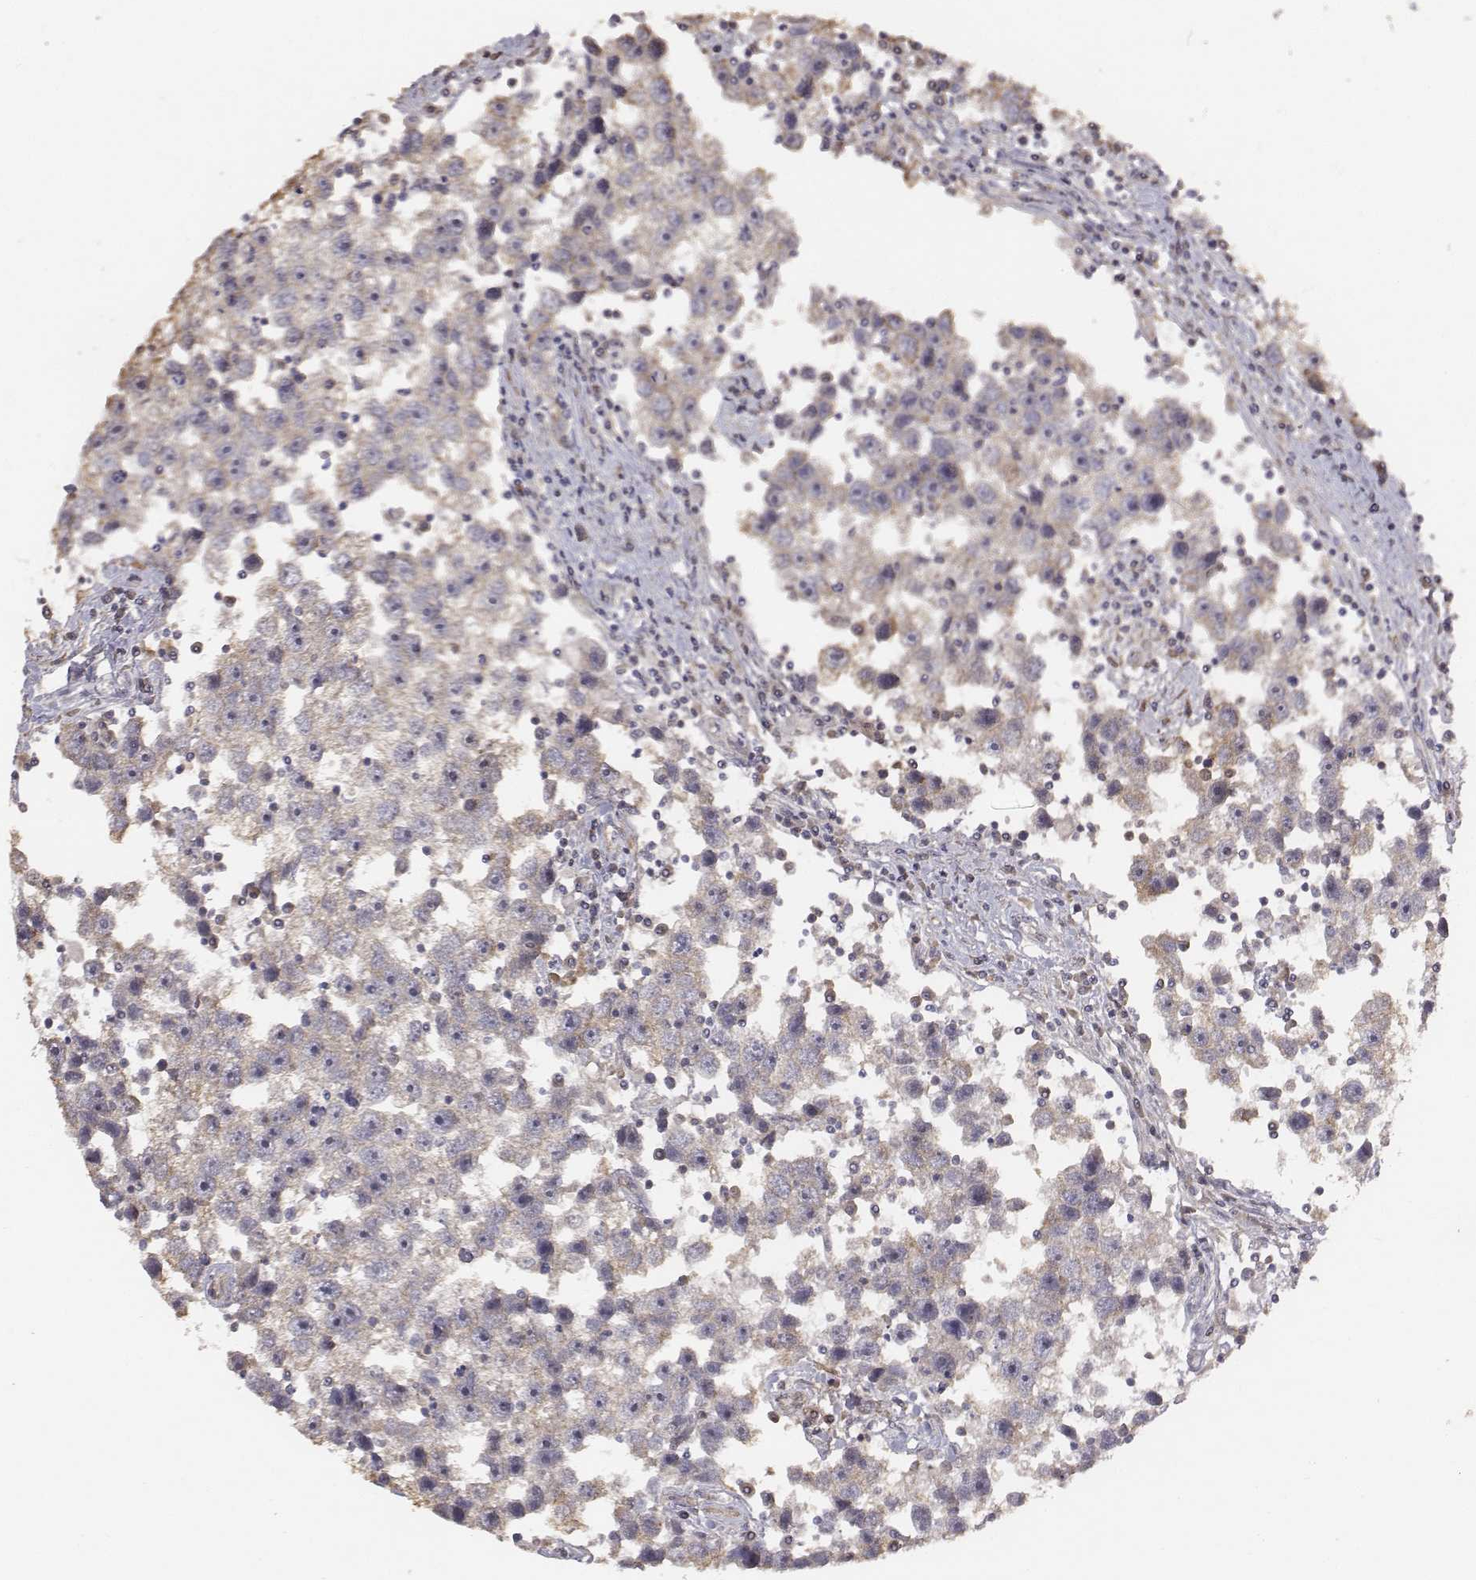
{"staining": {"intensity": "weak", "quantity": ">75%", "location": "cytoplasmic/membranous"}, "tissue": "testis cancer", "cell_type": "Tumor cells", "image_type": "cancer", "snomed": [{"axis": "morphology", "description": "Seminoma, NOS"}, {"axis": "topography", "description": "Testis"}], "caption": "Immunohistochemical staining of testis cancer demonstrates low levels of weak cytoplasmic/membranous staining in about >75% of tumor cells.", "gene": "AP1B1", "patient": {"sex": "male", "age": 30}}